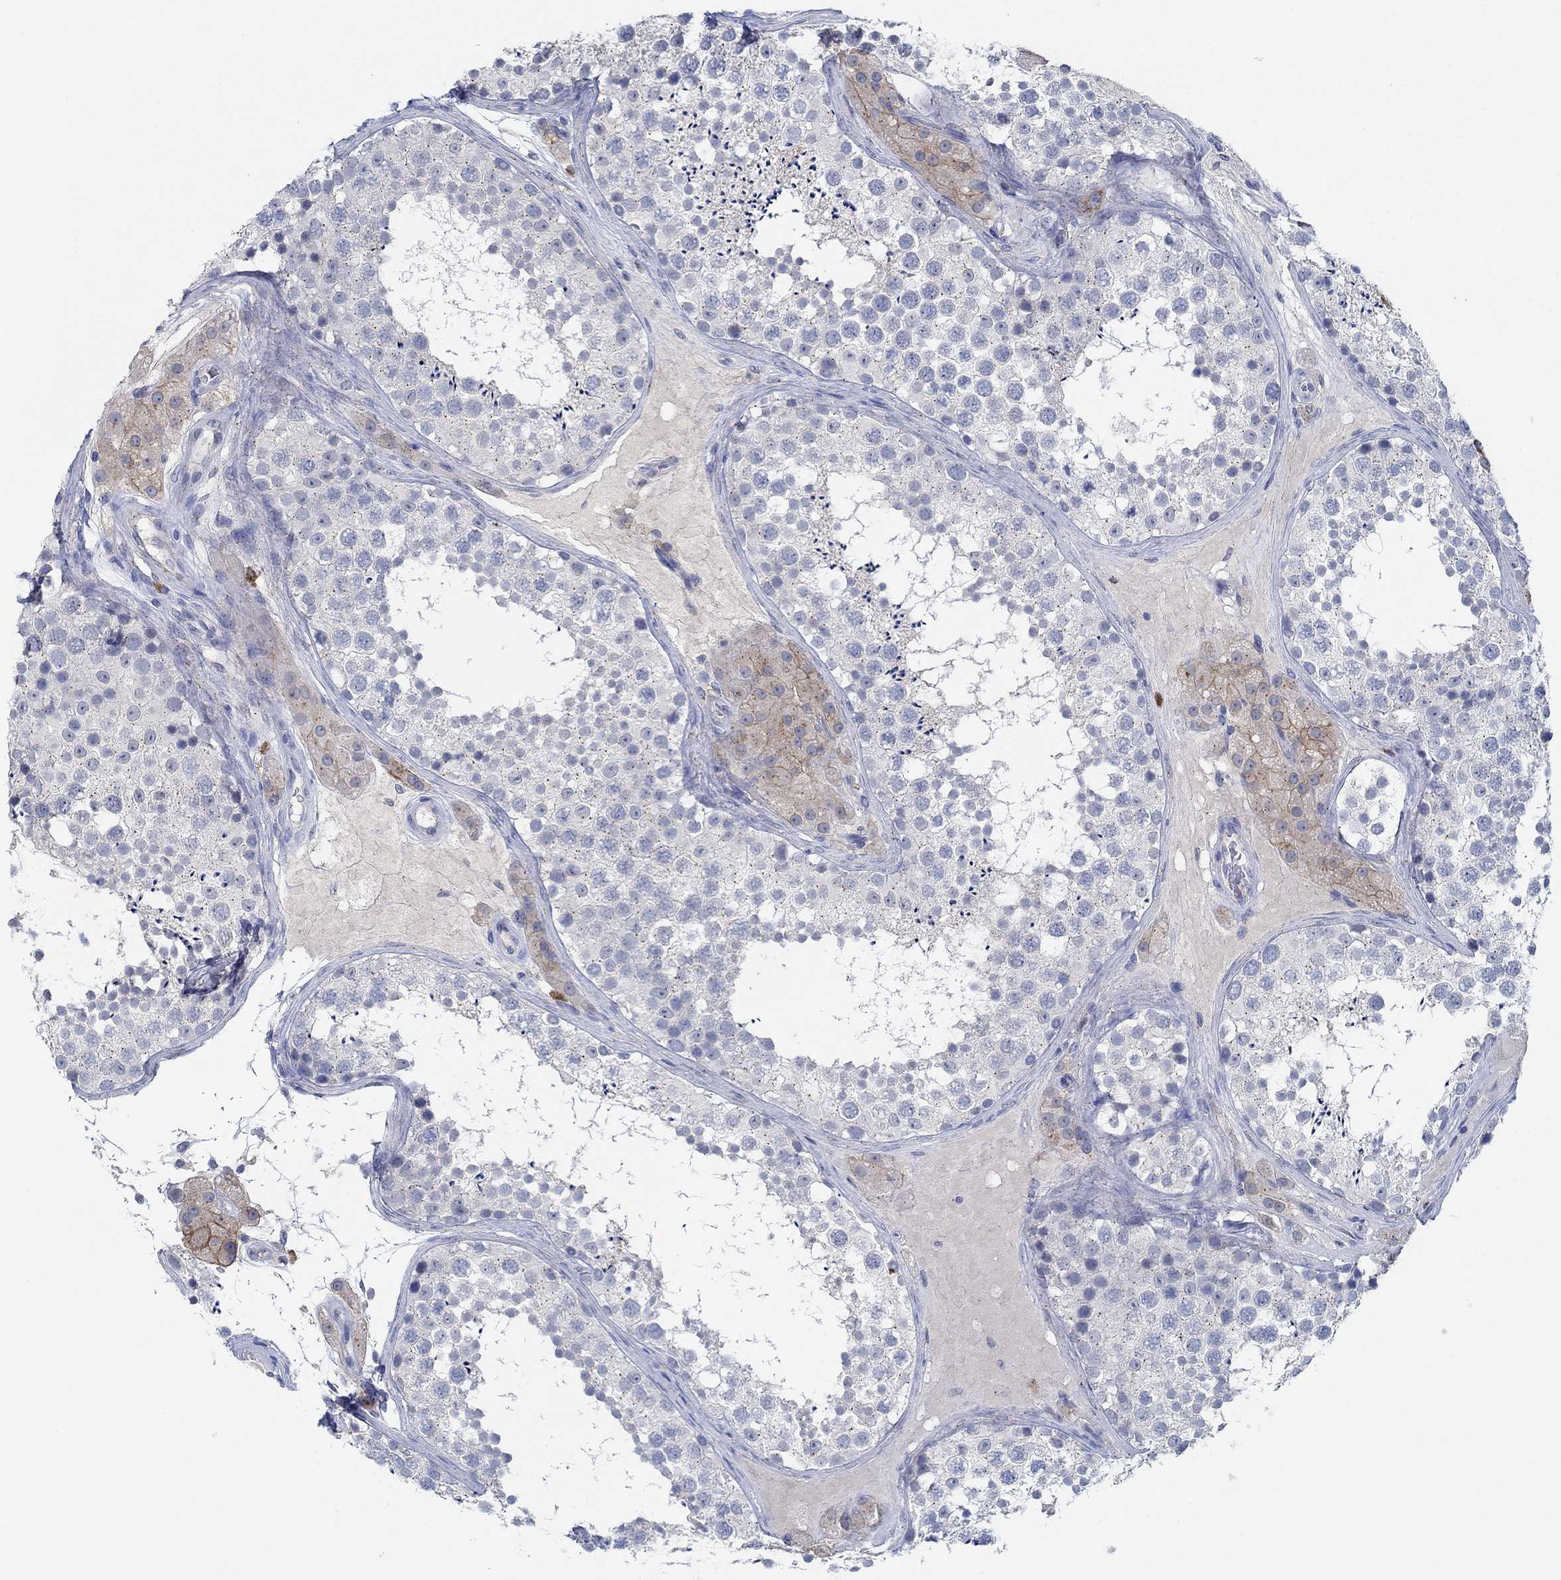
{"staining": {"intensity": "negative", "quantity": "none", "location": "none"}, "tissue": "testis", "cell_type": "Cells in seminiferous ducts", "image_type": "normal", "snomed": [{"axis": "morphology", "description": "Normal tissue, NOS"}, {"axis": "topography", "description": "Testis"}], "caption": "IHC histopathology image of unremarkable testis: testis stained with DAB shows no significant protein positivity in cells in seminiferous ducts.", "gene": "CPM", "patient": {"sex": "male", "age": 41}}